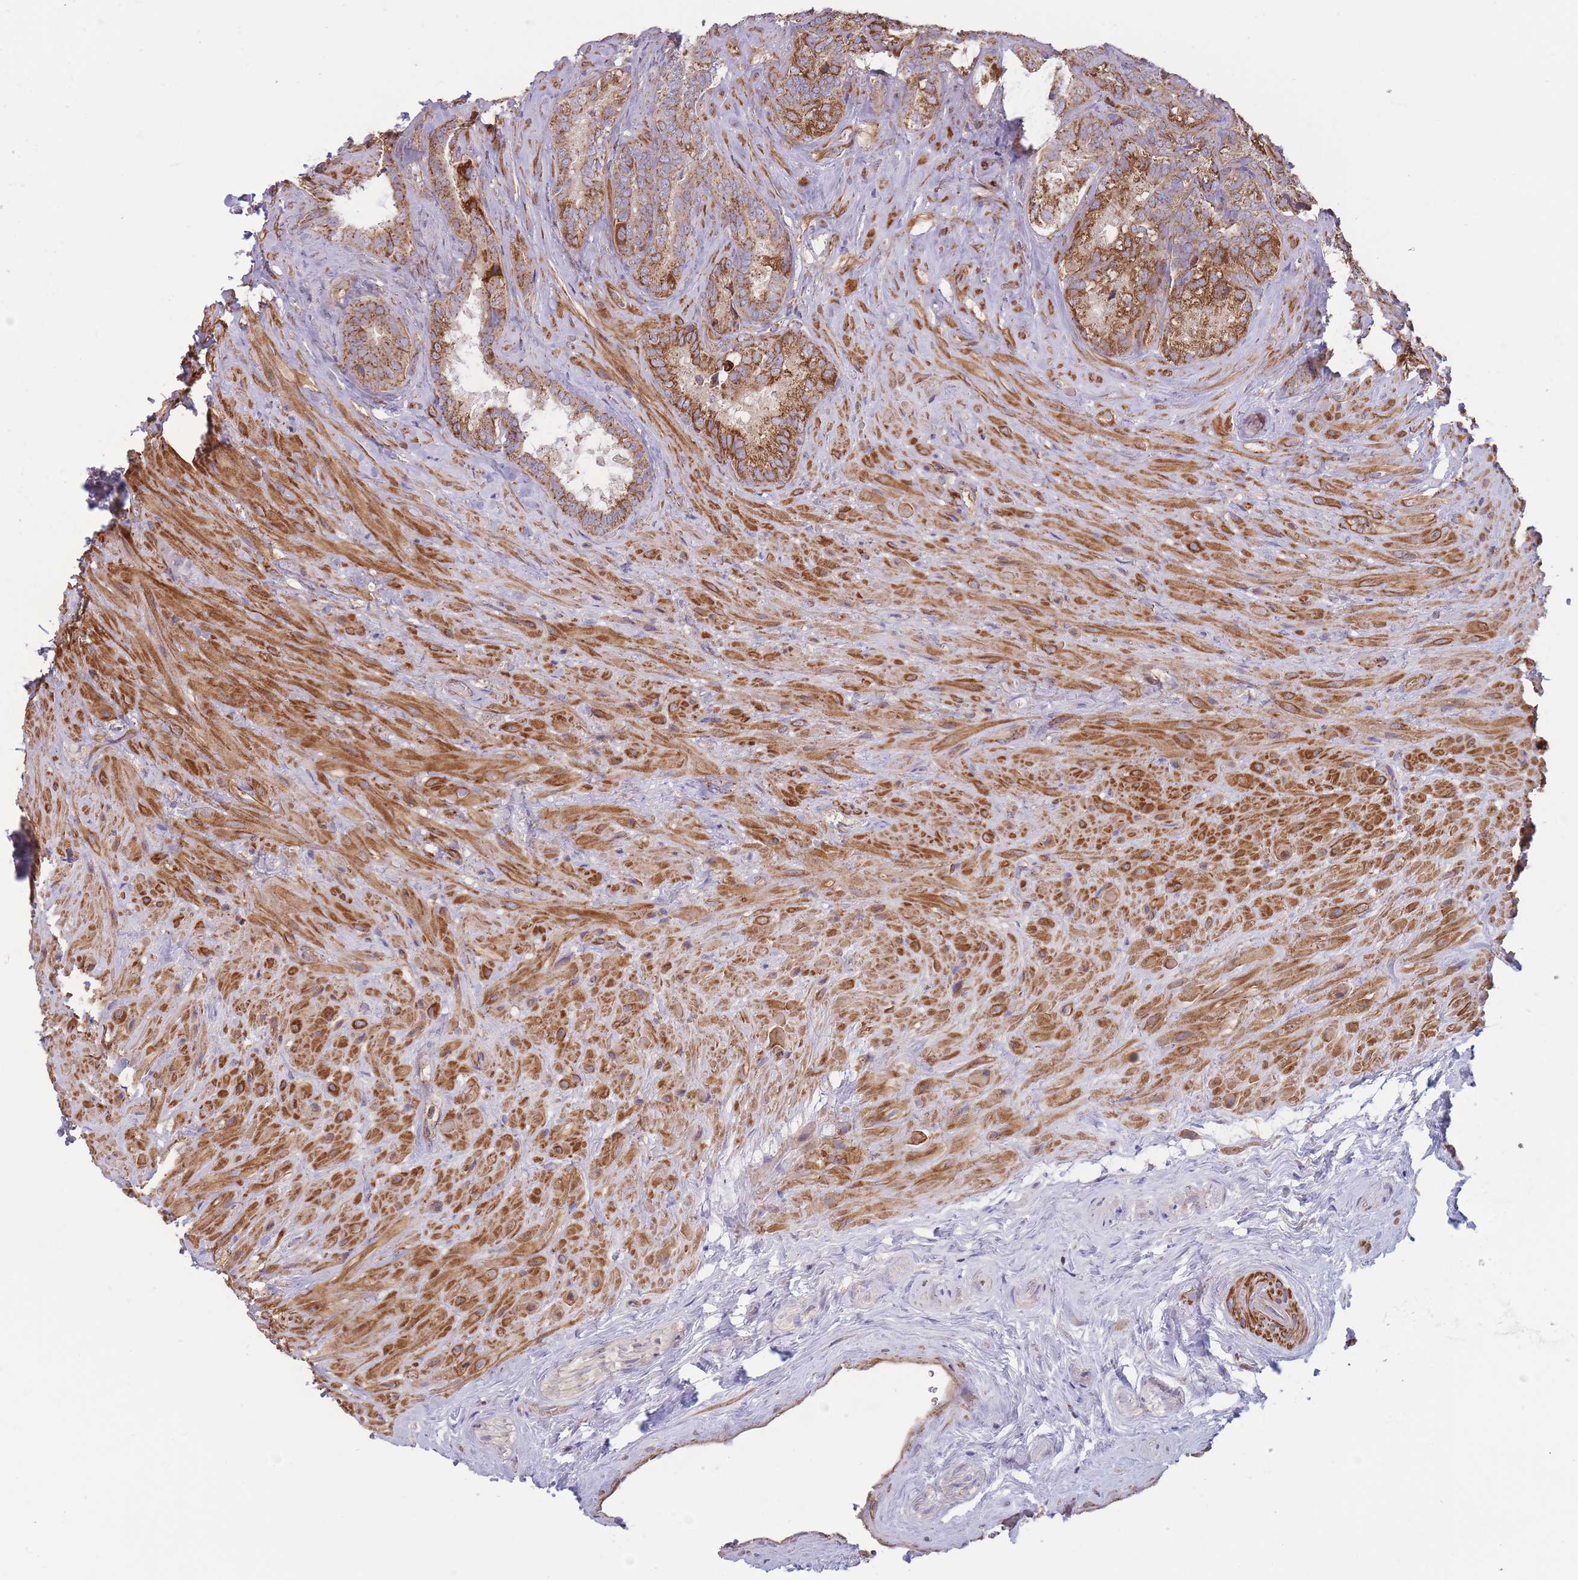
{"staining": {"intensity": "moderate", "quantity": ">75%", "location": "cytoplasmic/membranous"}, "tissue": "seminal vesicle", "cell_type": "Glandular cells", "image_type": "normal", "snomed": [{"axis": "morphology", "description": "Normal tissue, NOS"}, {"axis": "topography", "description": "Seminal veicle"}], "caption": "IHC (DAB (3,3'-diaminobenzidine)) staining of normal seminal vesicle shows moderate cytoplasmic/membranous protein staining in about >75% of glandular cells.", "gene": "KIF16B", "patient": {"sex": "male", "age": 62}}